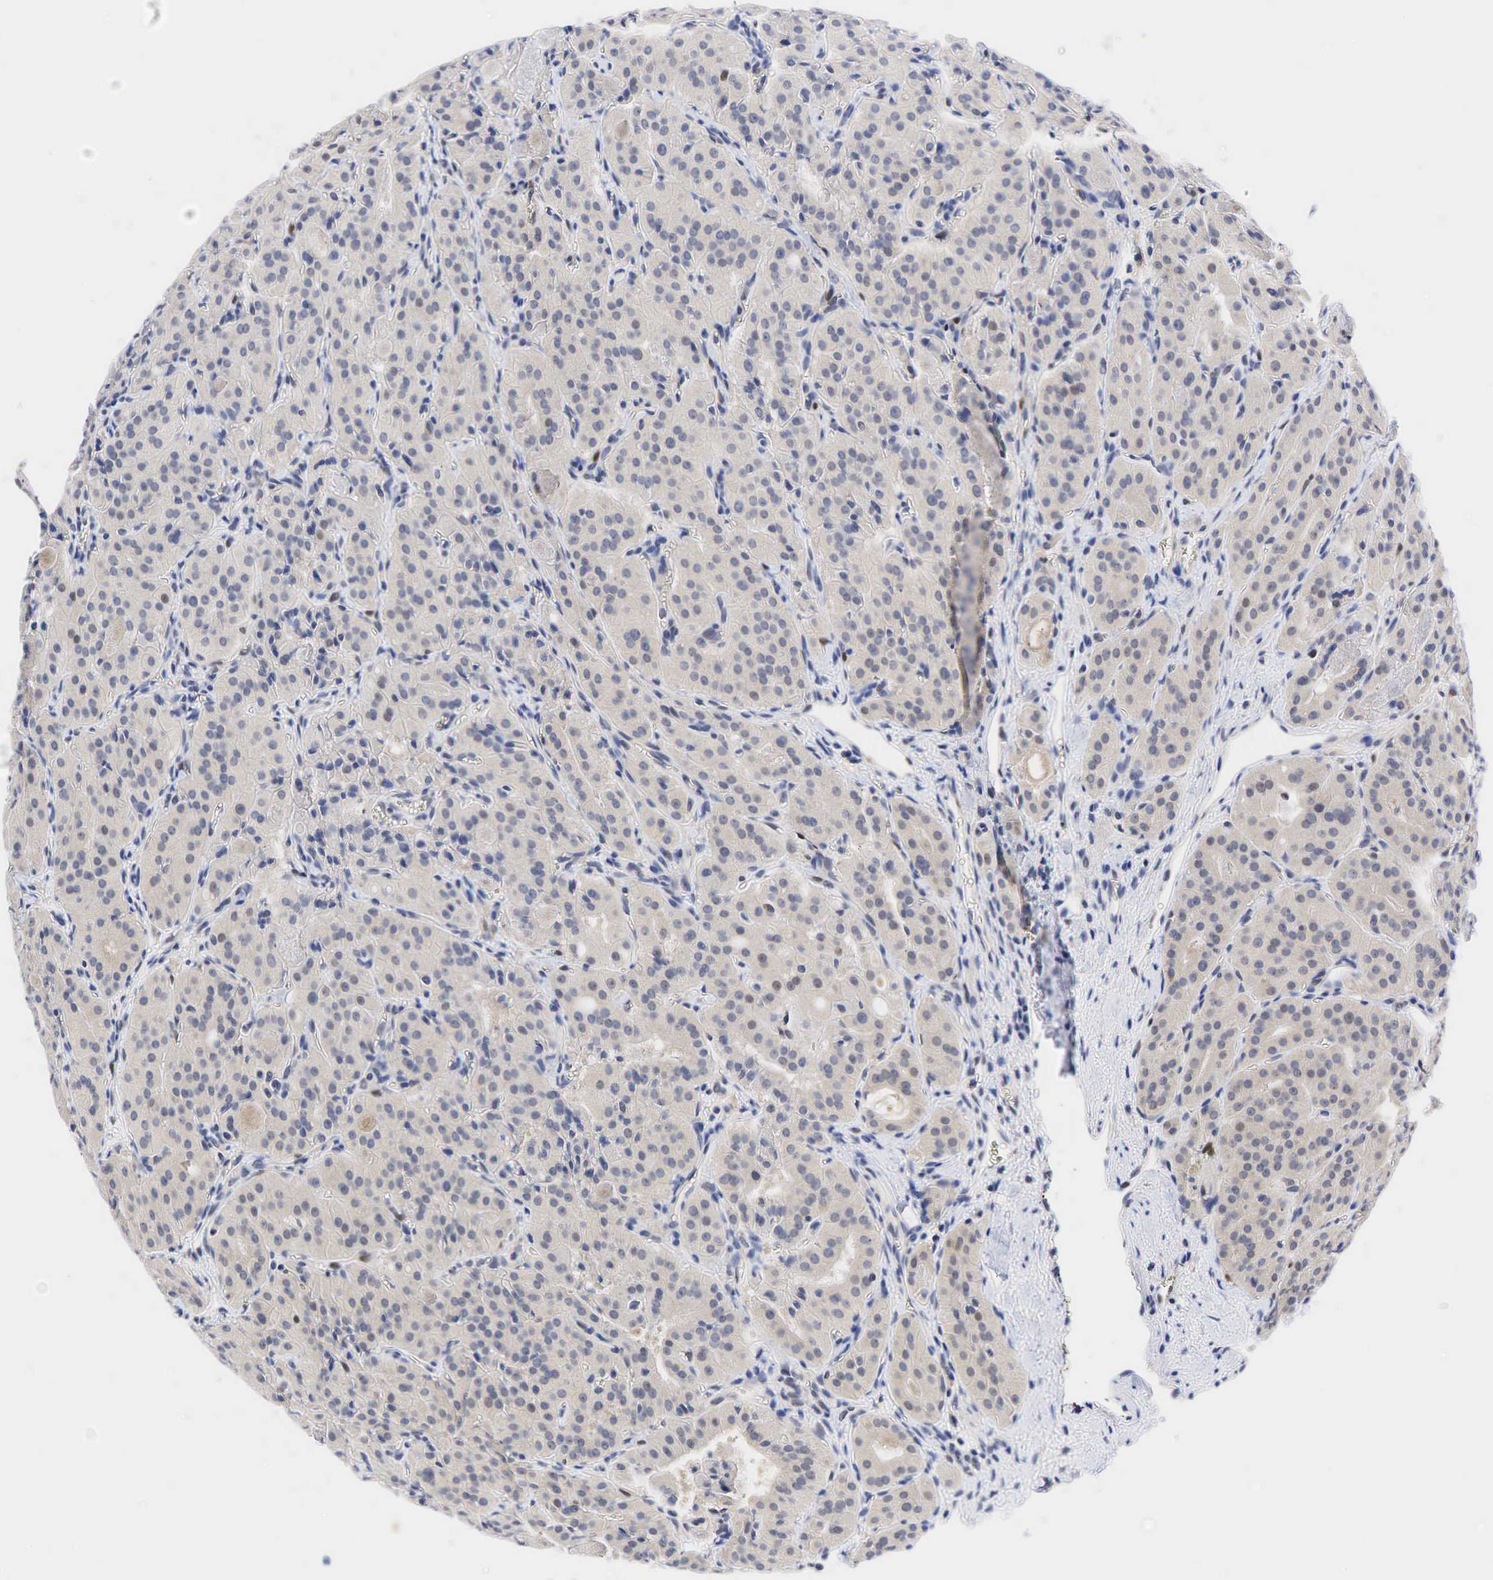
{"staining": {"intensity": "negative", "quantity": "none", "location": "none"}, "tissue": "thyroid cancer", "cell_type": "Tumor cells", "image_type": "cancer", "snomed": [{"axis": "morphology", "description": "Carcinoma, NOS"}, {"axis": "topography", "description": "Thyroid gland"}], "caption": "This is a histopathology image of immunohistochemistry (IHC) staining of carcinoma (thyroid), which shows no expression in tumor cells.", "gene": "CCND1", "patient": {"sex": "male", "age": 76}}